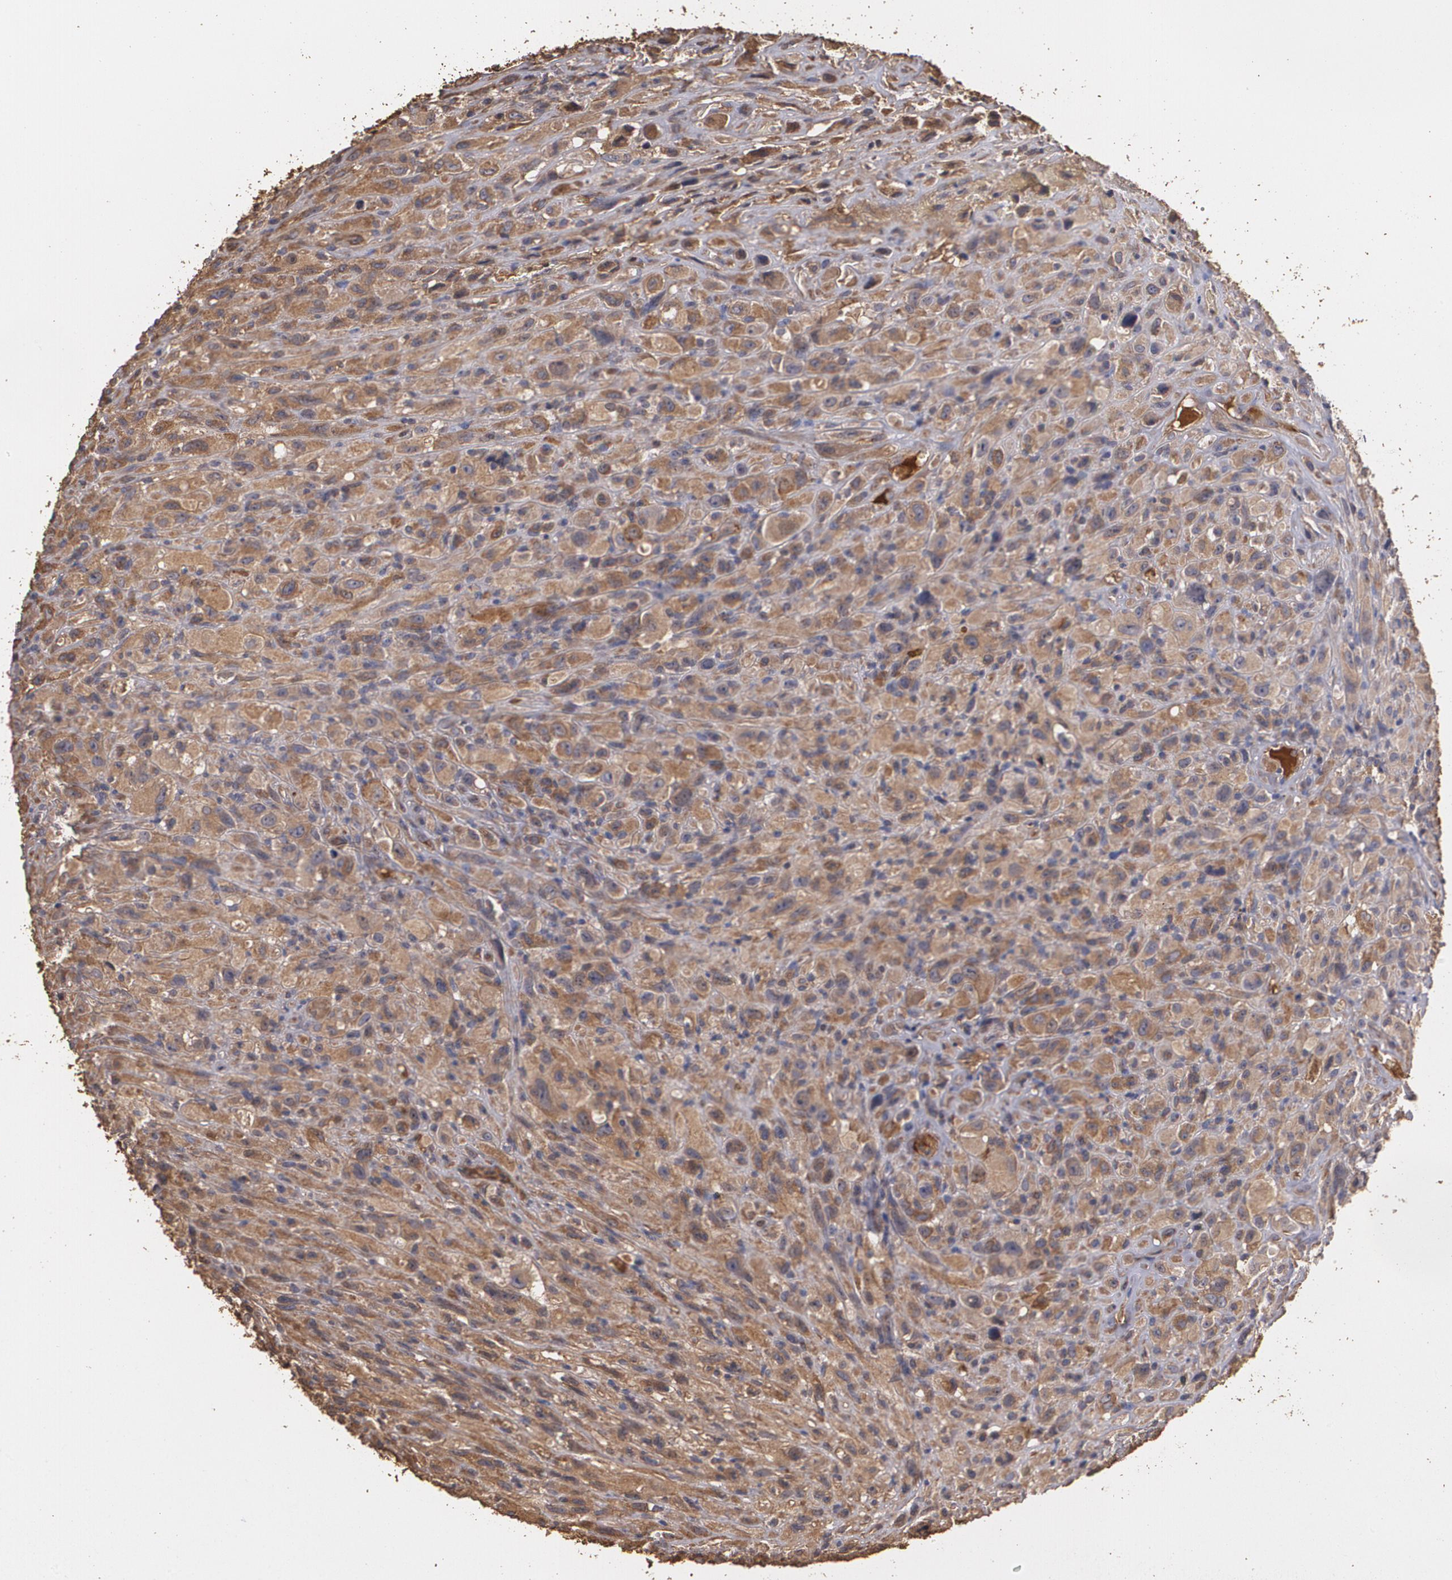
{"staining": {"intensity": "moderate", "quantity": ">75%", "location": "cytoplasmic/membranous"}, "tissue": "glioma", "cell_type": "Tumor cells", "image_type": "cancer", "snomed": [{"axis": "morphology", "description": "Glioma, malignant, High grade"}, {"axis": "topography", "description": "Brain"}], "caption": "Tumor cells exhibit moderate cytoplasmic/membranous positivity in approximately >75% of cells in glioma.", "gene": "PON1", "patient": {"sex": "male", "age": 48}}